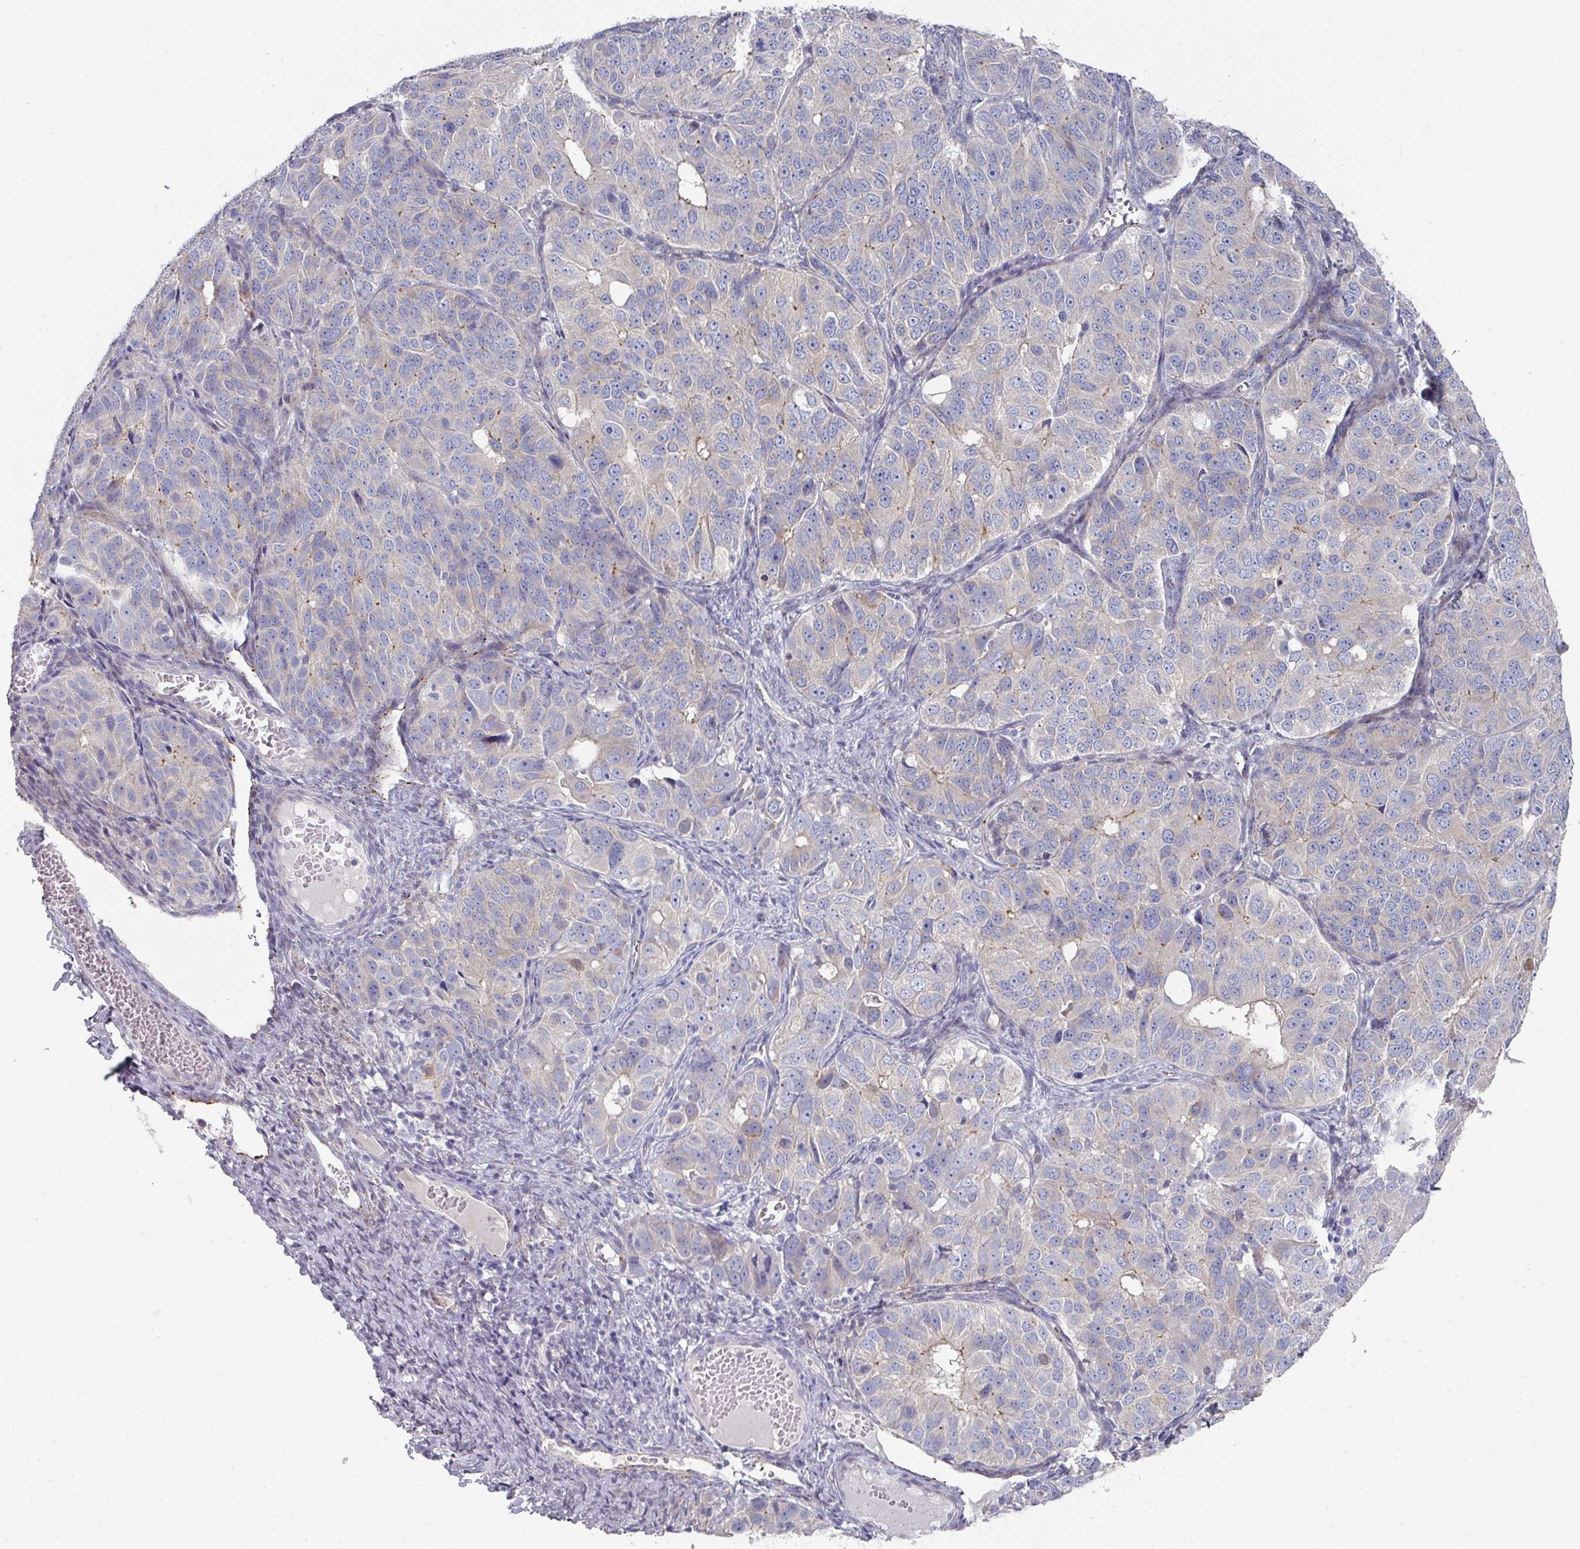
{"staining": {"intensity": "negative", "quantity": "none", "location": "none"}, "tissue": "ovarian cancer", "cell_type": "Tumor cells", "image_type": "cancer", "snomed": [{"axis": "morphology", "description": "Carcinoma, endometroid"}, {"axis": "topography", "description": "Ovary"}], "caption": "A photomicrograph of endometroid carcinoma (ovarian) stained for a protein demonstrates no brown staining in tumor cells. Brightfield microscopy of immunohistochemistry stained with DAB (3,3'-diaminobenzidine) (brown) and hematoxylin (blue), captured at high magnification.", "gene": "NT5C1A", "patient": {"sex": "female", "age": 51}}